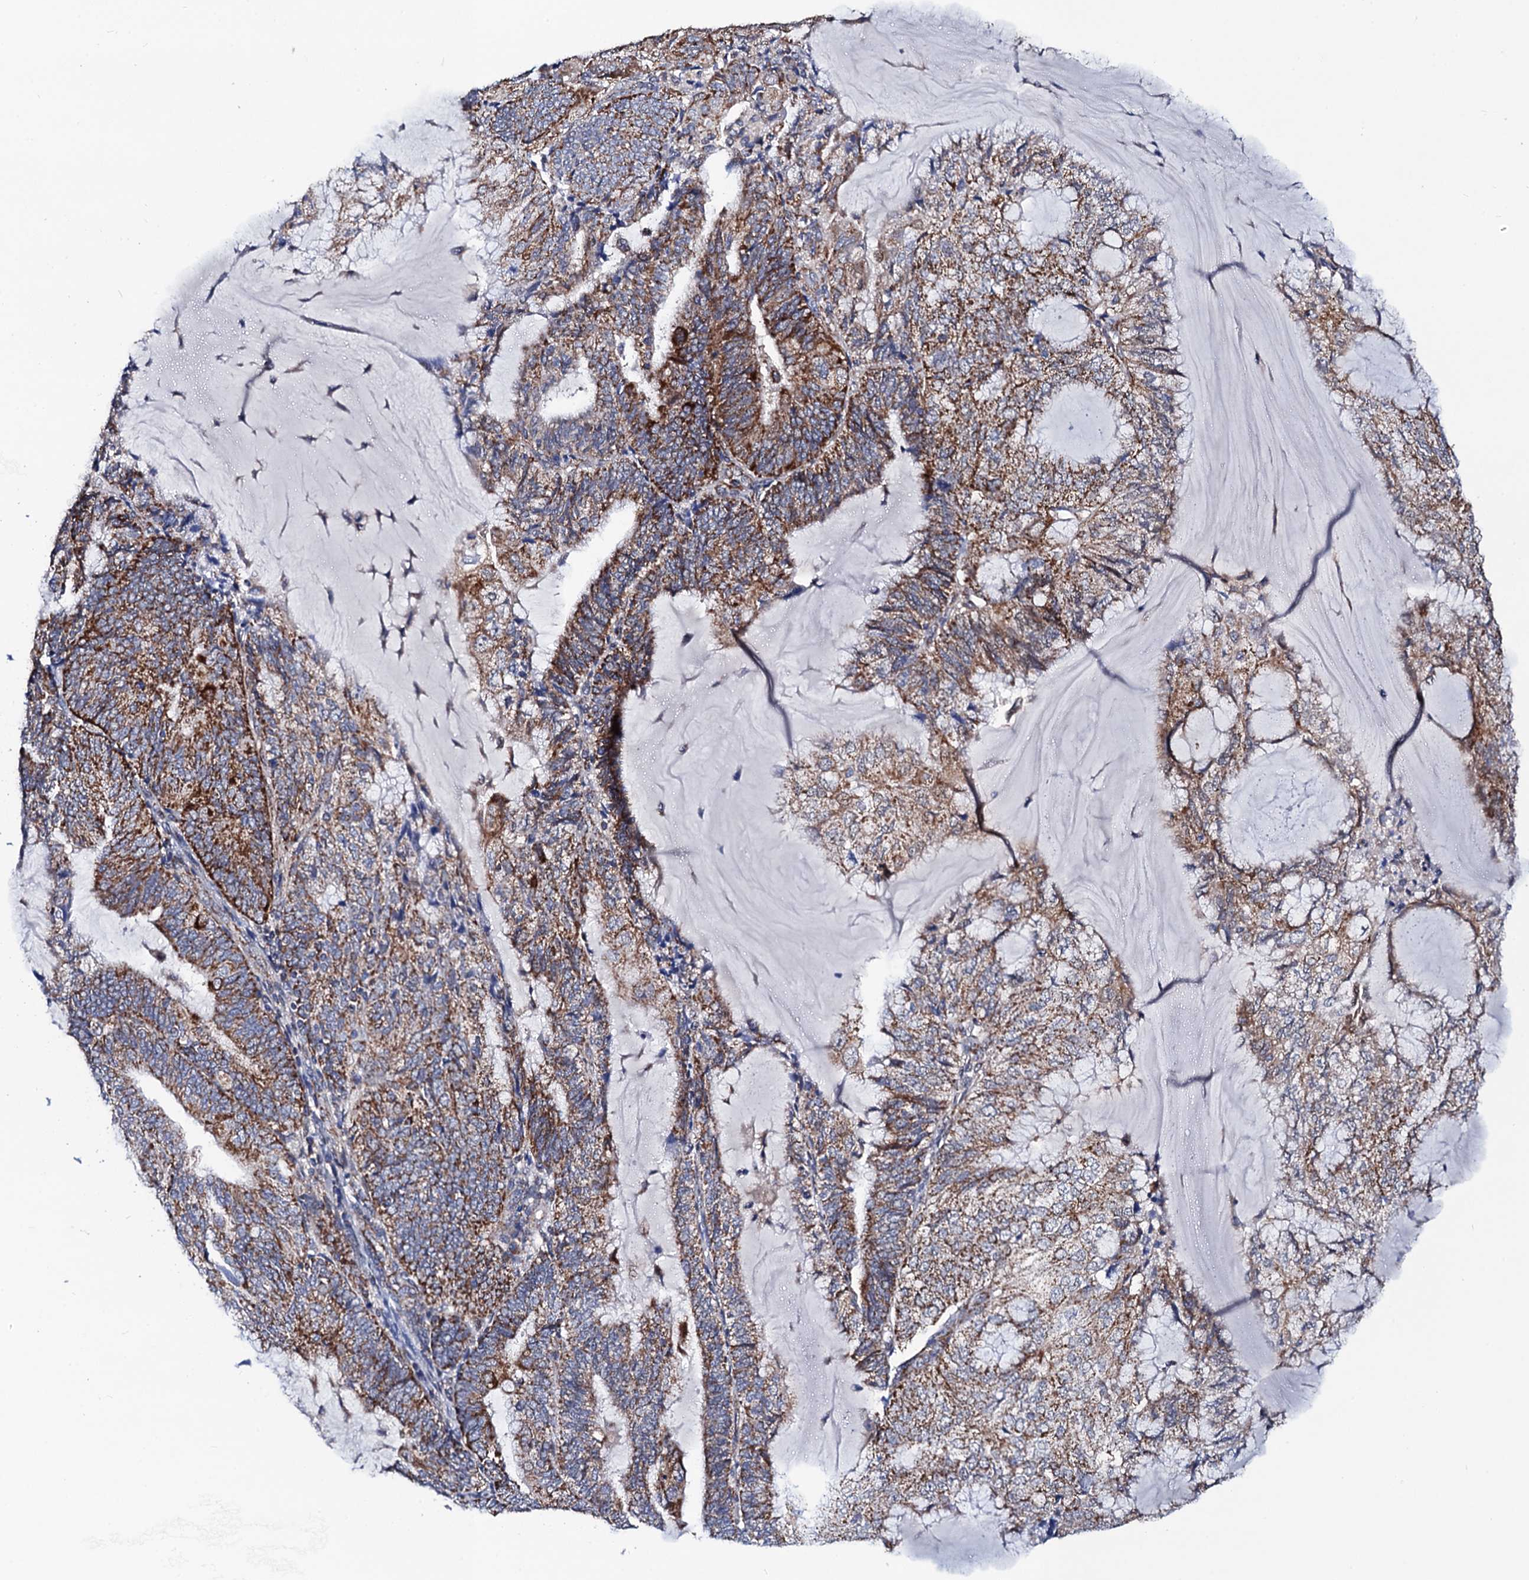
{"staining": {"intensity": "moderate", "quantity": ">75%", "location": "cytoplasmic/membranous"}, "tissue": "endometrial cancer", "cell_type": "Tumor cells", "image_type": "cancer", "snomed": [{"axis": "morphology", "description": "Adenocarcinoma, NOS"}, {"axis": "topography", "description": "Endometrium"}], "caption": "Immunohistochemistry of adenocarcinoma (endometrial) demonstrates medium levels of moderate cytoplasmic/membranous staining in about >75% of tumor cells. The protein is shown in brown color, while the nuclei are stained blue.", "gene": "PTCD3", "patient": {"sex": "female", "age": 81}}